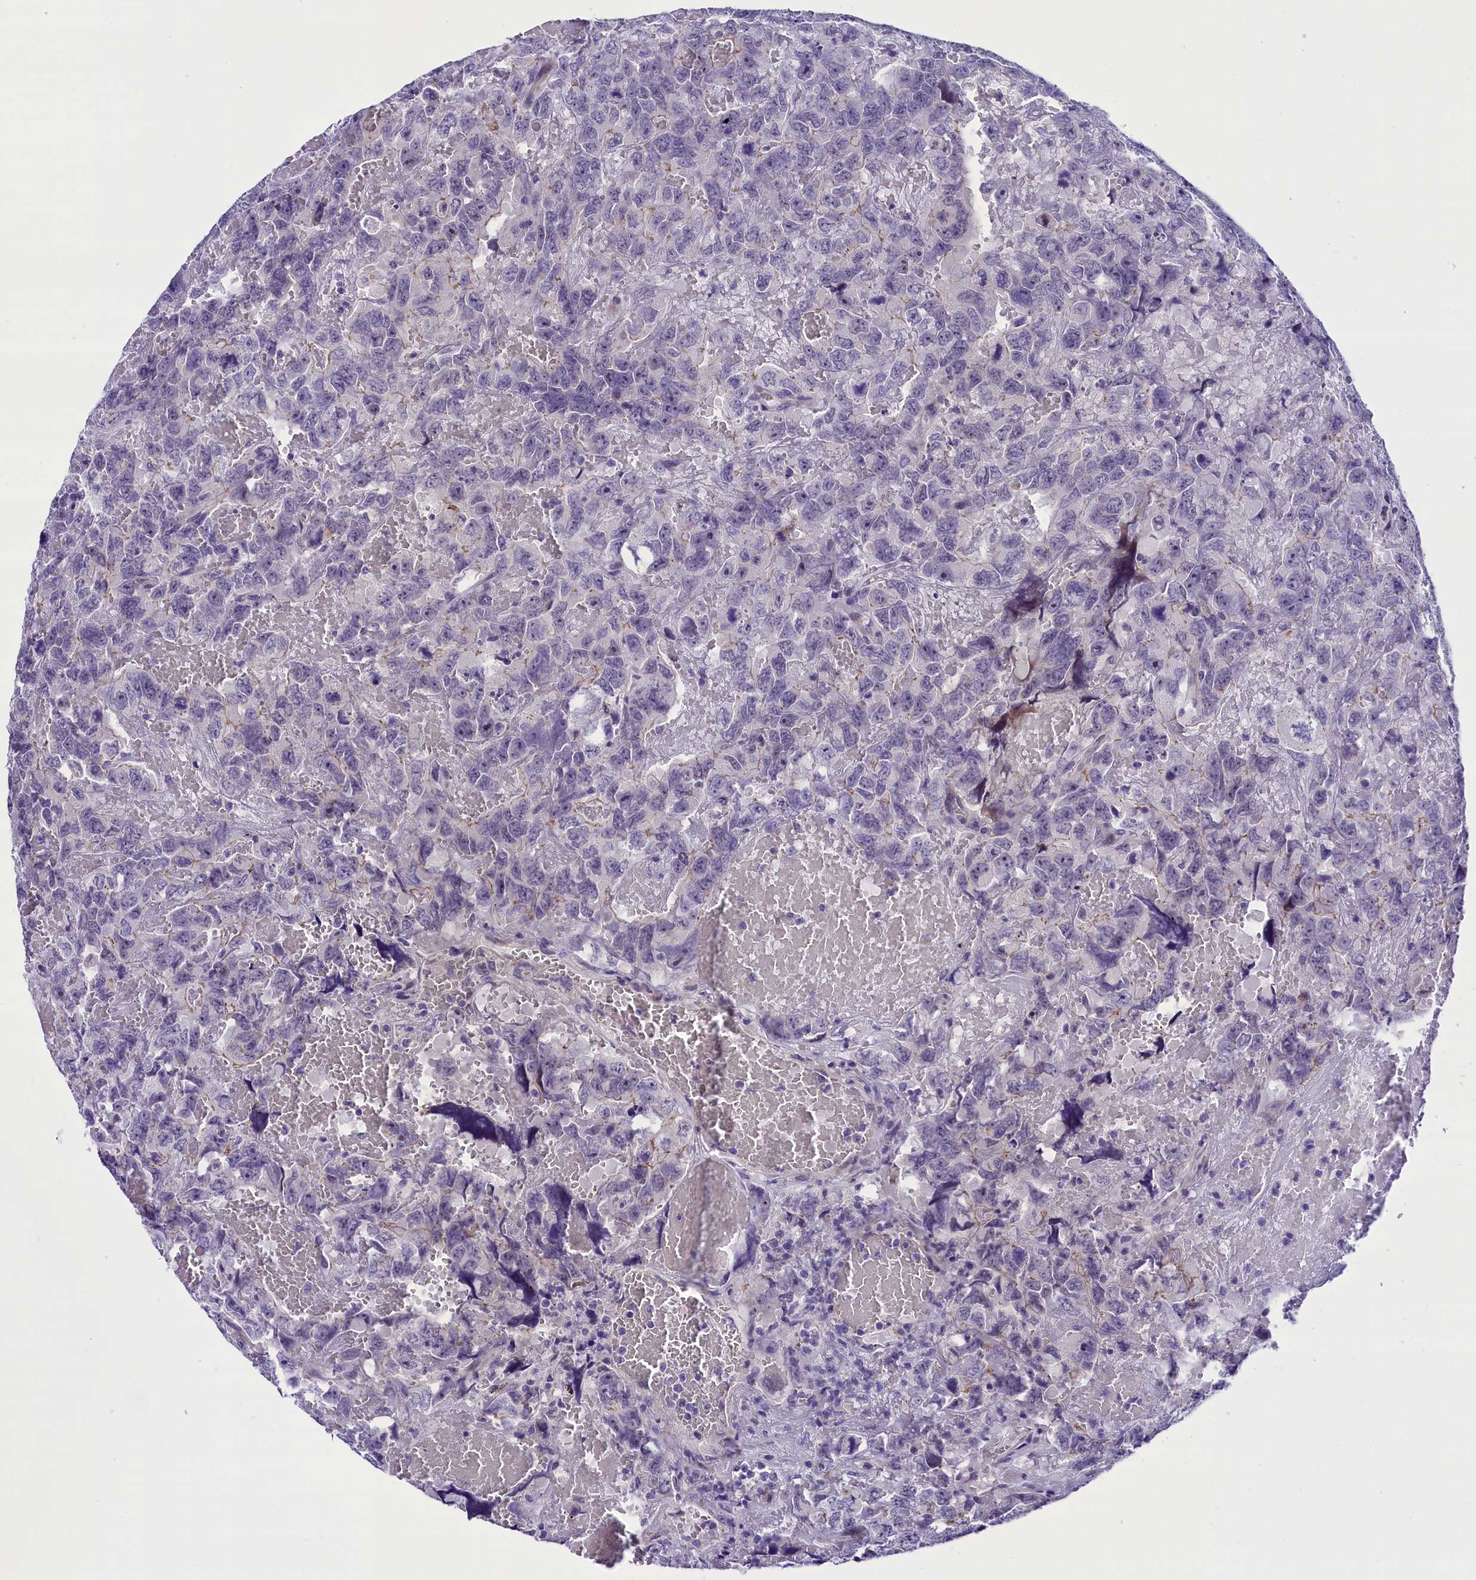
{"staining": {"intensity": "negative", "quantity": "none", "location": "none"}, "tissue": "testis cancer", "cell_type": "Tumor cells", "image_type": "cancer", "snomed": [{"axis": "morphology", "description": "Carcinoma, Embryonal, NOS"}, {"axis": "topography", "description": "Testis"}], "caption": "A high-resolution photomicrograph shows immunohistochemistry (IHC) staining of testis cancer (embryonal carcinoma), which shows no significant staining in tumor cells.", "gene": "PRR15", "patient": {"sex": "male", "age": 45}}